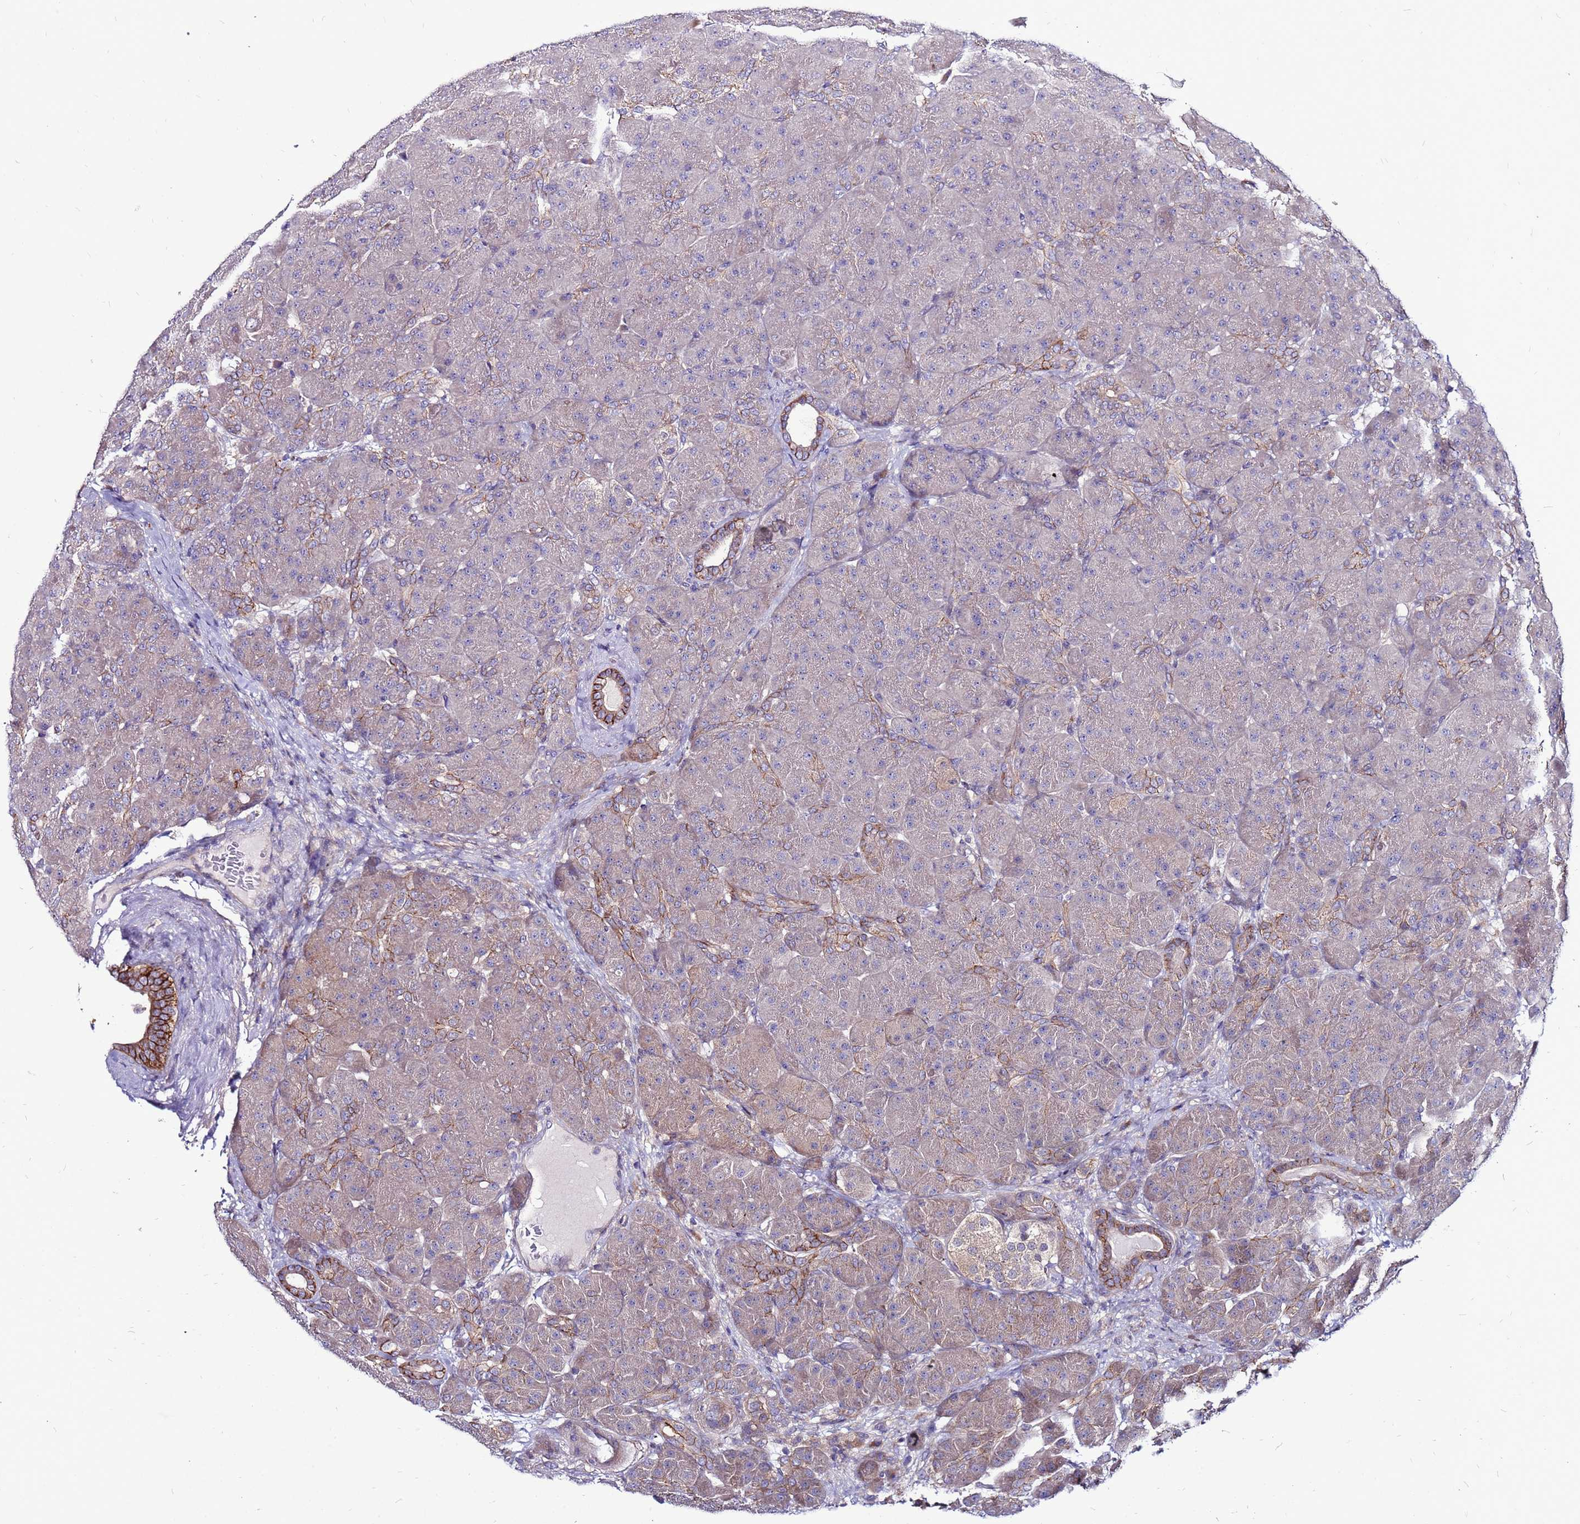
{"staining": {"intensity": "moderate", "quantity": "<25%", "location": "cytoplasmic/membranous"}, "tissue": "pancreas", "cell_type": "Exocrine glandular cells", "image_type": "normal", "snomed": [{"axis": "morphology", "description": "Normal tissue, NOS"}, {"axis": "topography", "description": "Pancreas"}], "caption": "Pancreas stained with DAB immunohistochemistry (IHC) displays low levels of moderate cytoplasmic/membranous staining in approximately <25% of exocrine glandular cells. (brown staining indicates protein expression, while blue staining denotes nuclei).", "gene": "GPN3", "patient": {"sex": "male", "age": 66}}